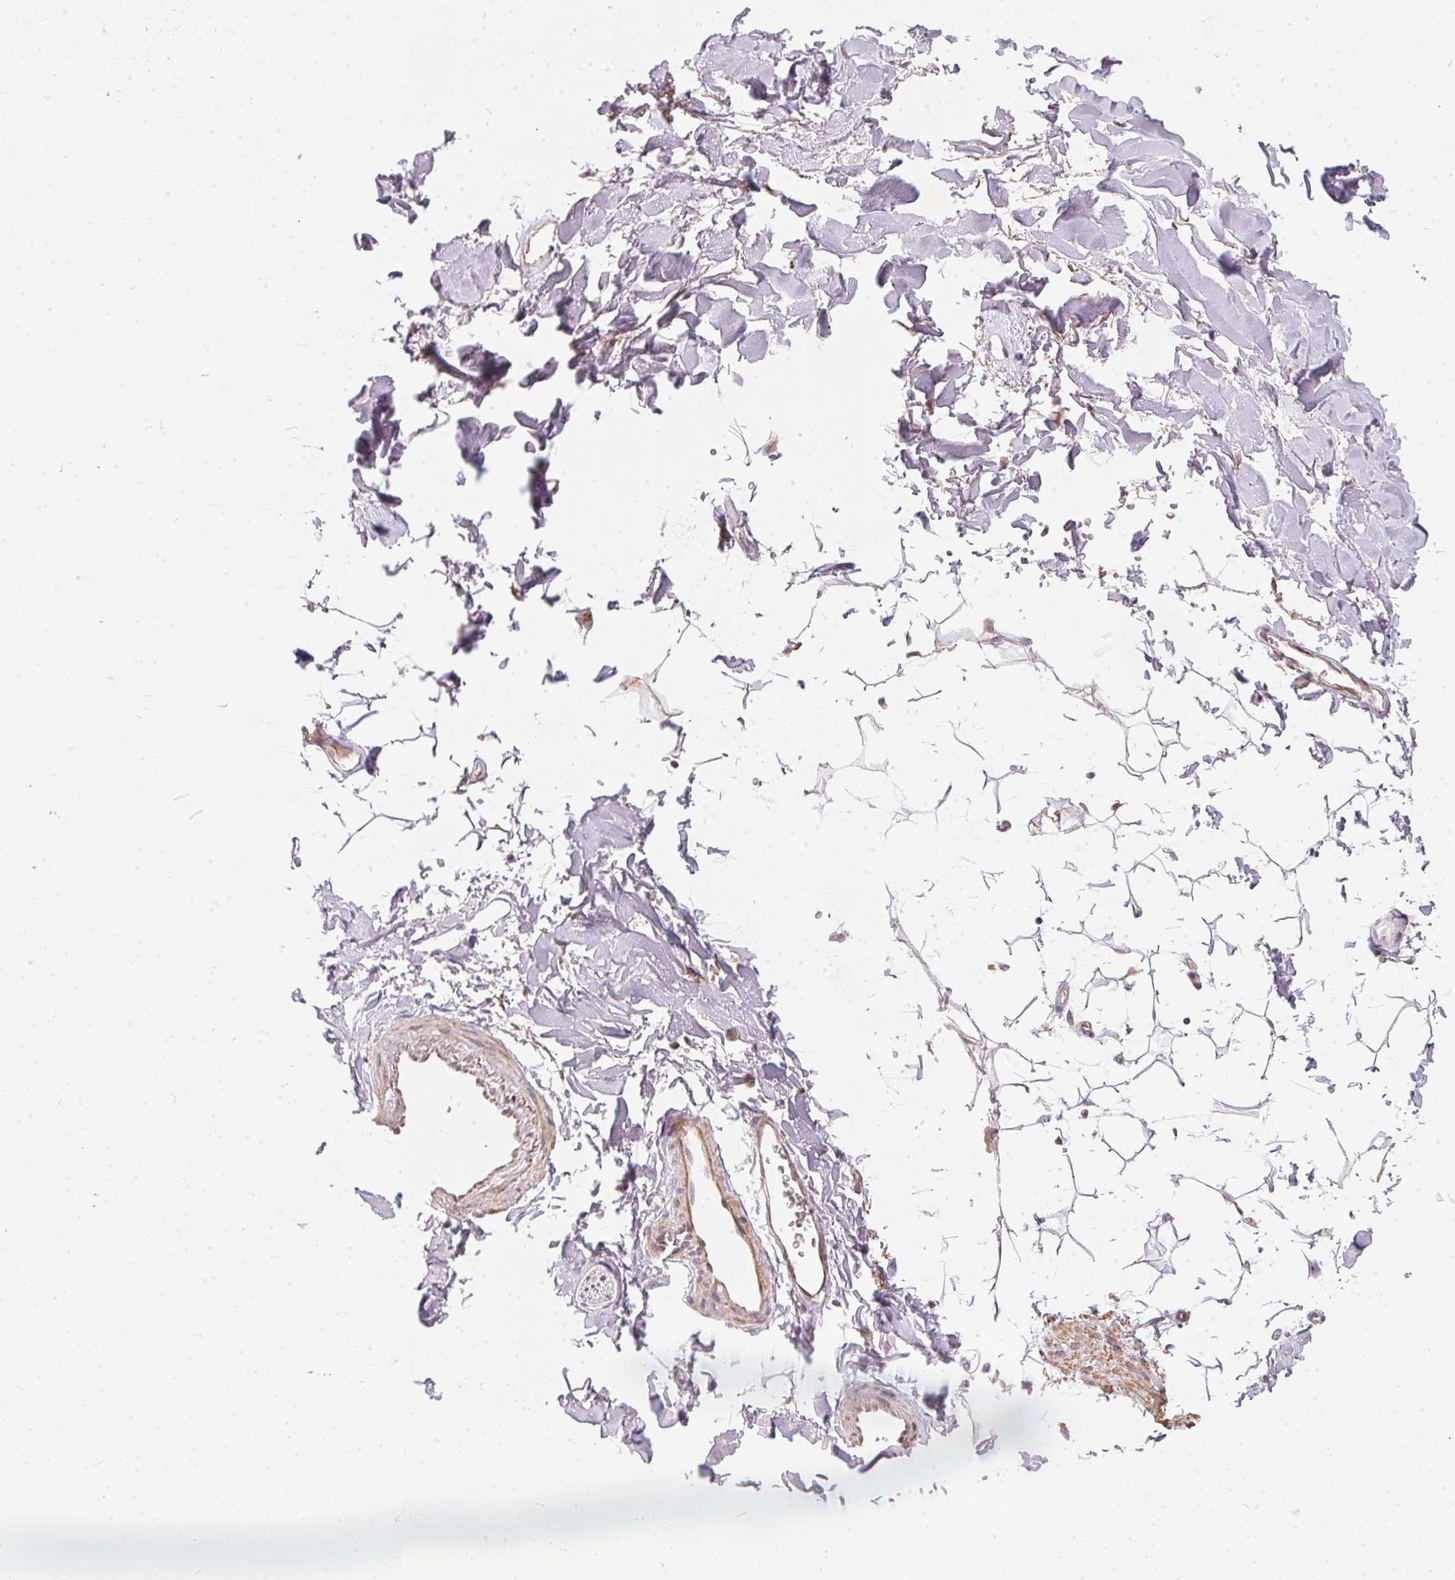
{"staining": {"intensity": "weak", "quantity": "<25%", "location": "cytoplasmic/membranous"}, "tissue": "adipose tissue", "cell_type": "Adipocytes", "image_type": "normal", "snomed": [{"axis": "morphology", "description": "Normal tissue, NOS"}, {"axis": "topography", "description": "Cartilage tissue"}, {"axis": "topography", "description": "Bronchus"}], "caption": "Unremarkable adipose tissue was stained to show a protein in brown. There is no significant positivity in adipocytes. (DAB IHC visualized using brightfield microscopy, high magnification).", "gene": "VWA5B2", "patient": {"sex": "female", "age": 79}}